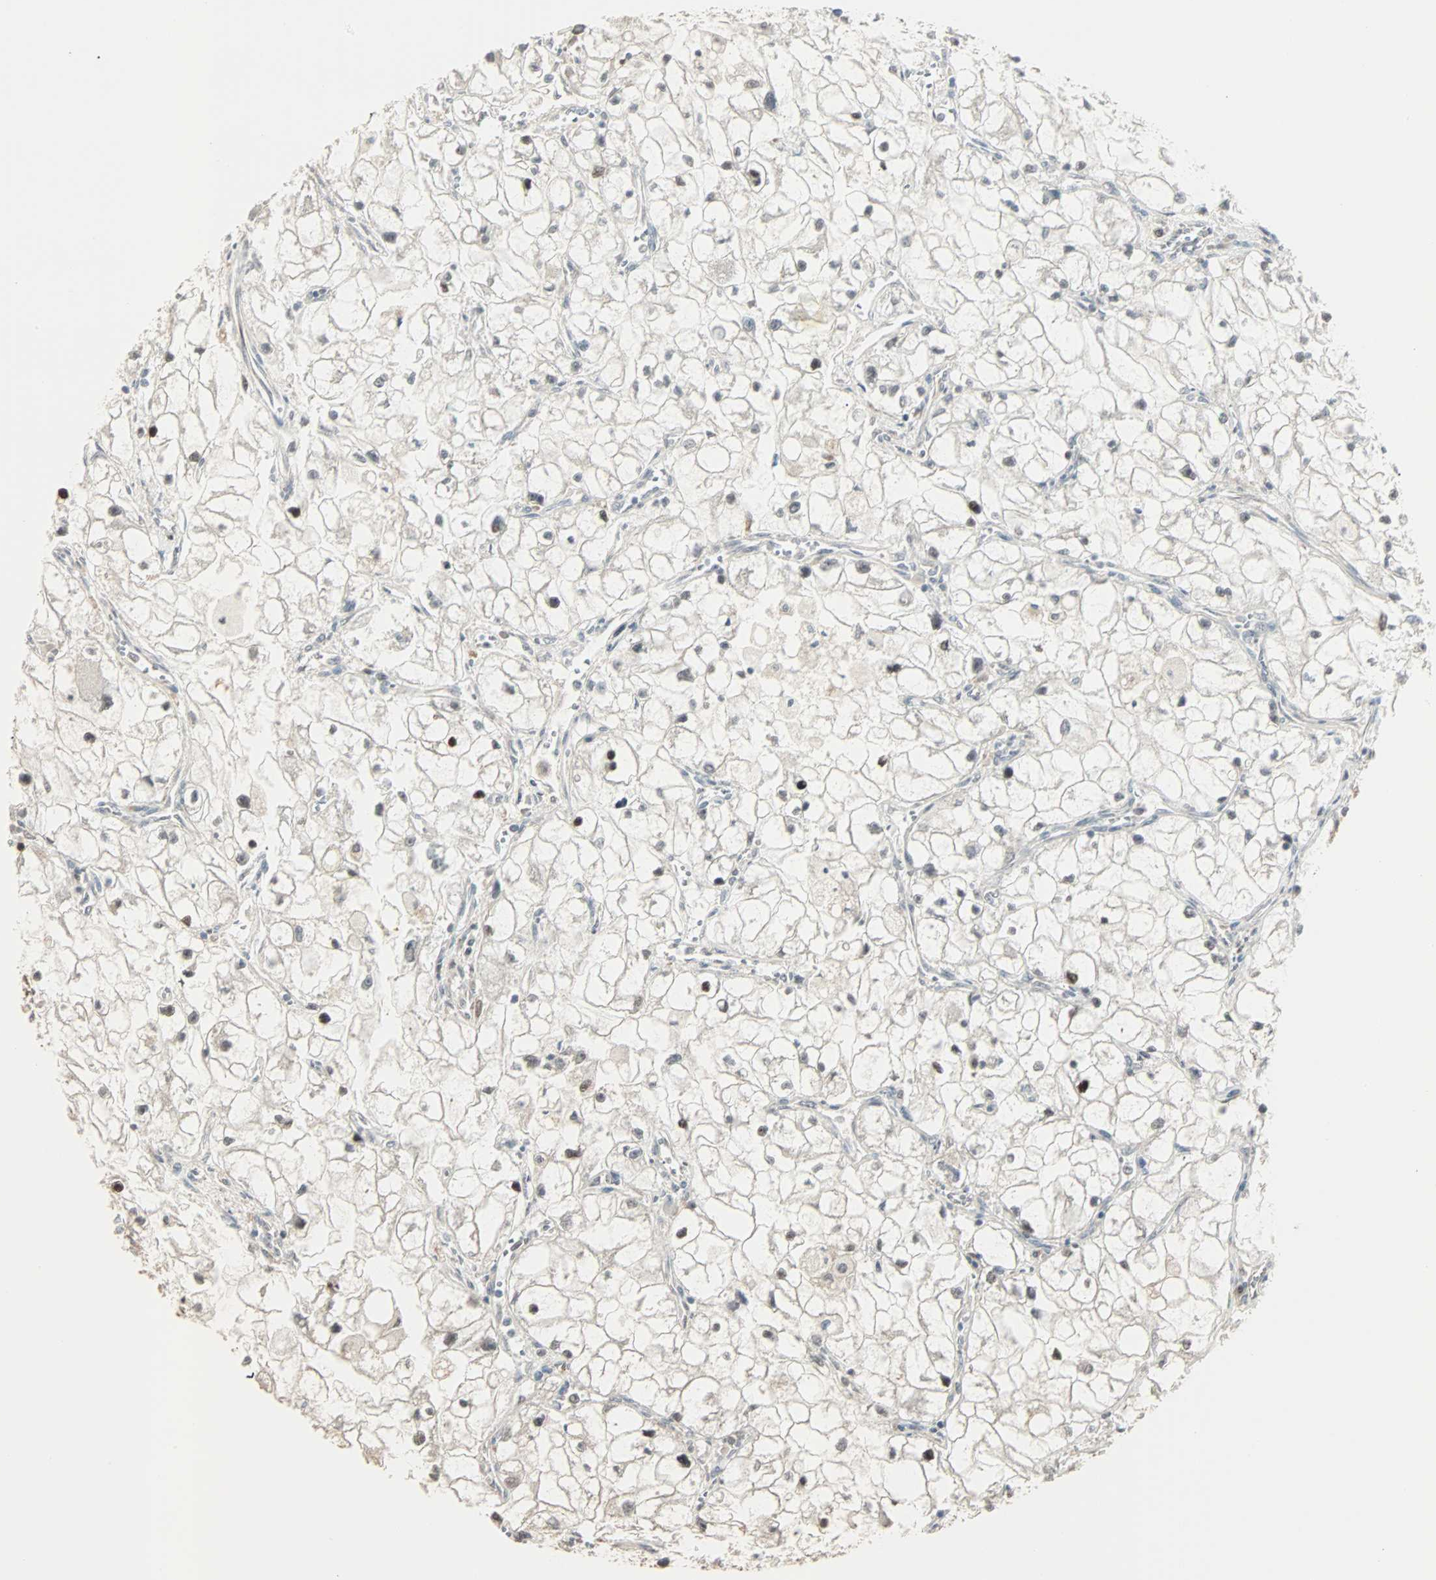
{"staining": {"intensity": "weak", "quantity": "25%-75%", "location": "cytoplasmic/membranous,nuclear"}, "tissue": "renal cancer", "cell_type": "Tumor cells", "image_type": "cancer", "snomed": [{"axis": "morphology", "description": "Adenocarcinoma, NOS"}, {"axis": "topography", "description": "Kidney"}], "caption": "Immunohistochemical staining of human renal cancer demonstrates low levels of weak cytoplasmic/membranous and nuclear positivity in about 25%-75% of tumor cells.", "gene": "KDM4A", "patient": {"sex": "female", "age": 70}}